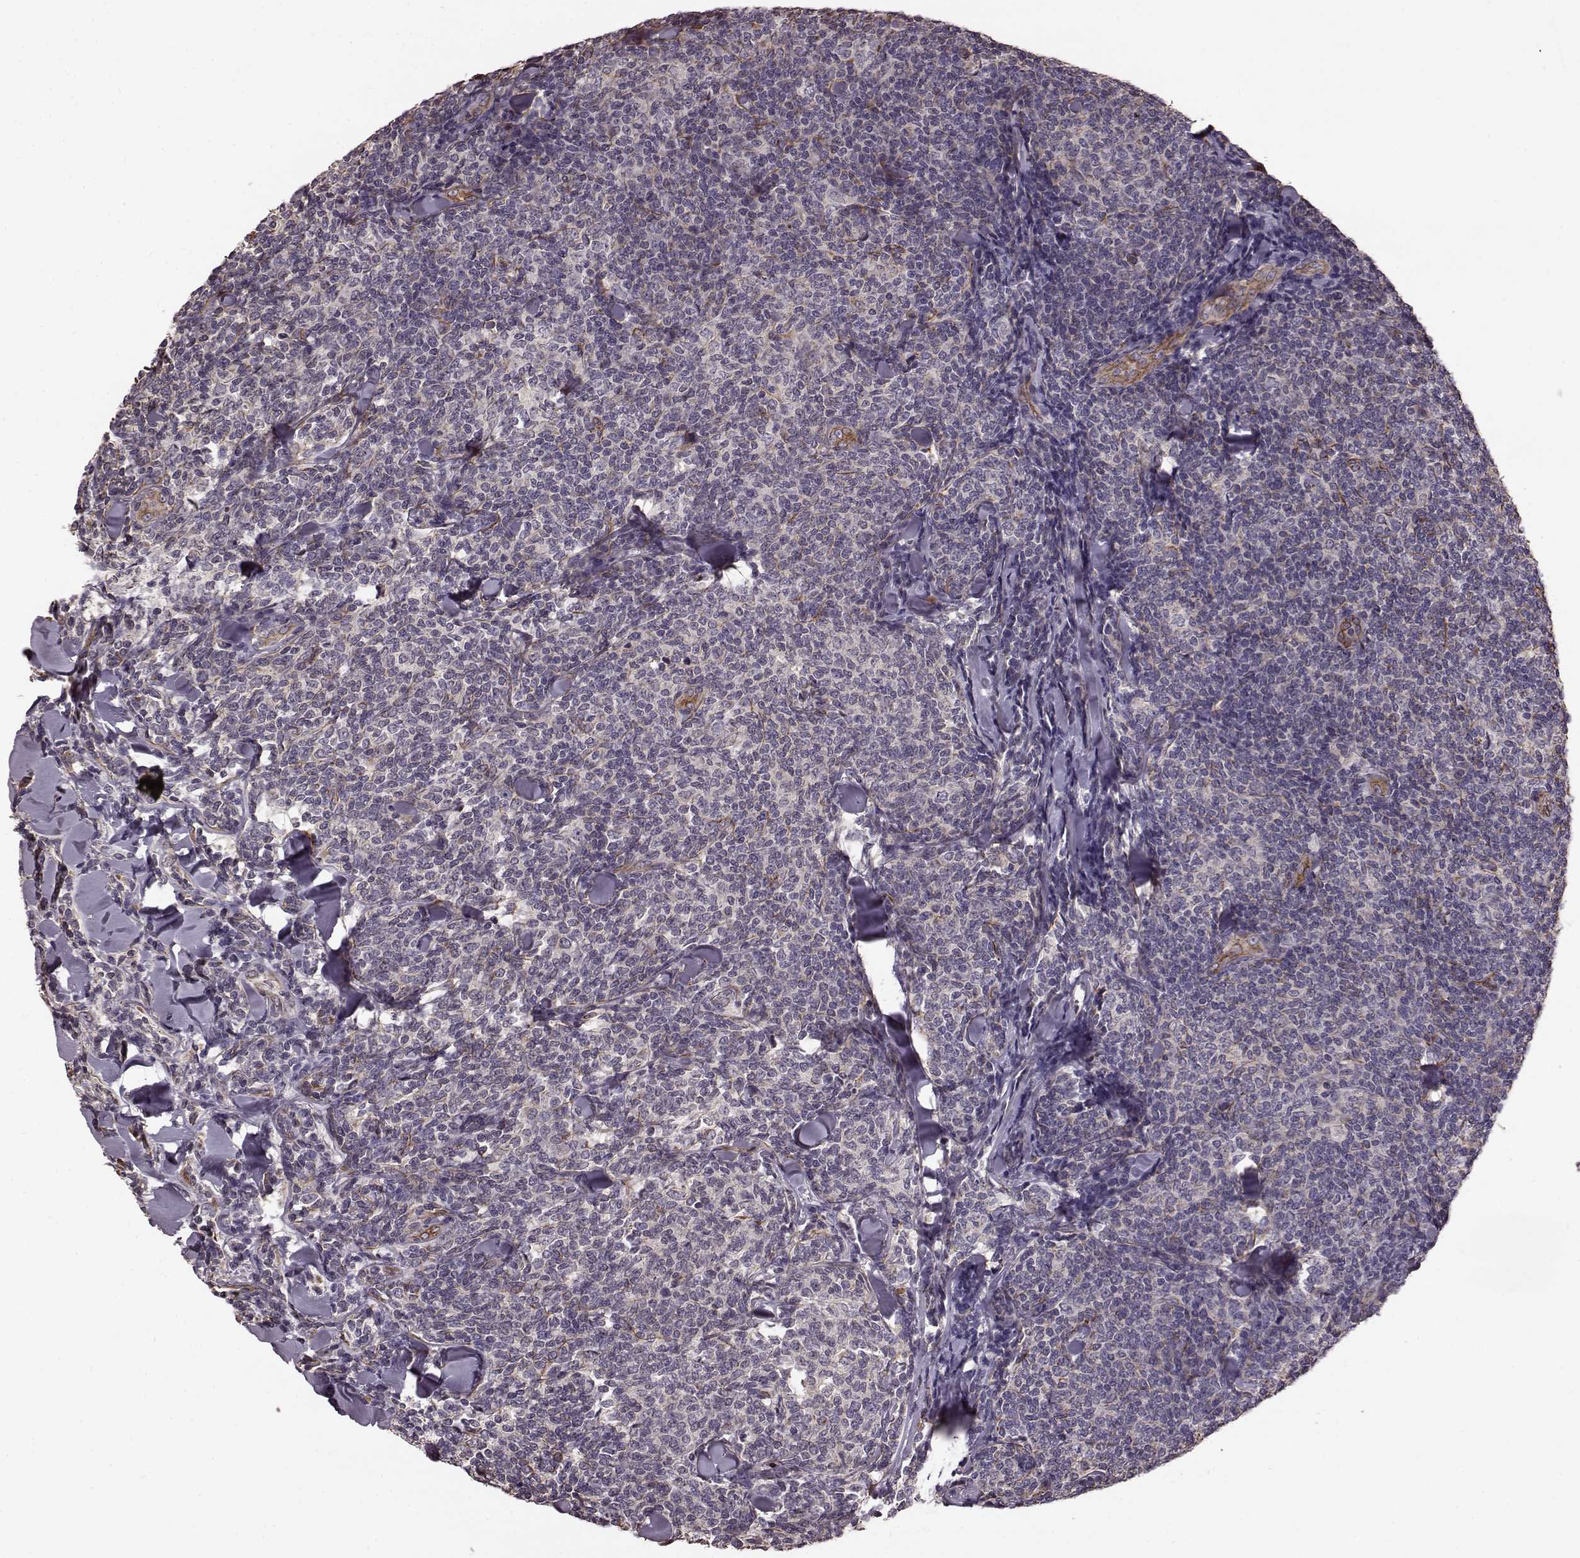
{"staining": {"intensity": "negative", "quantity": "none", "location": "none"}, "tissue": "lymphoma", "cell_type": "Tumor cells", "image_type": "cancer", "snomed": [{"axis": "morphology", "description": "Malignant lymphoma, non-Hodgkin's type, Low grade"}, {"axis": "topography", "description": "Lymph node"}], "caption": "A micrograph of human lymphoma is negative for staining in tumor cells.", "gene": "NTF3", "patient": {"sex": "female", "age": 56}}